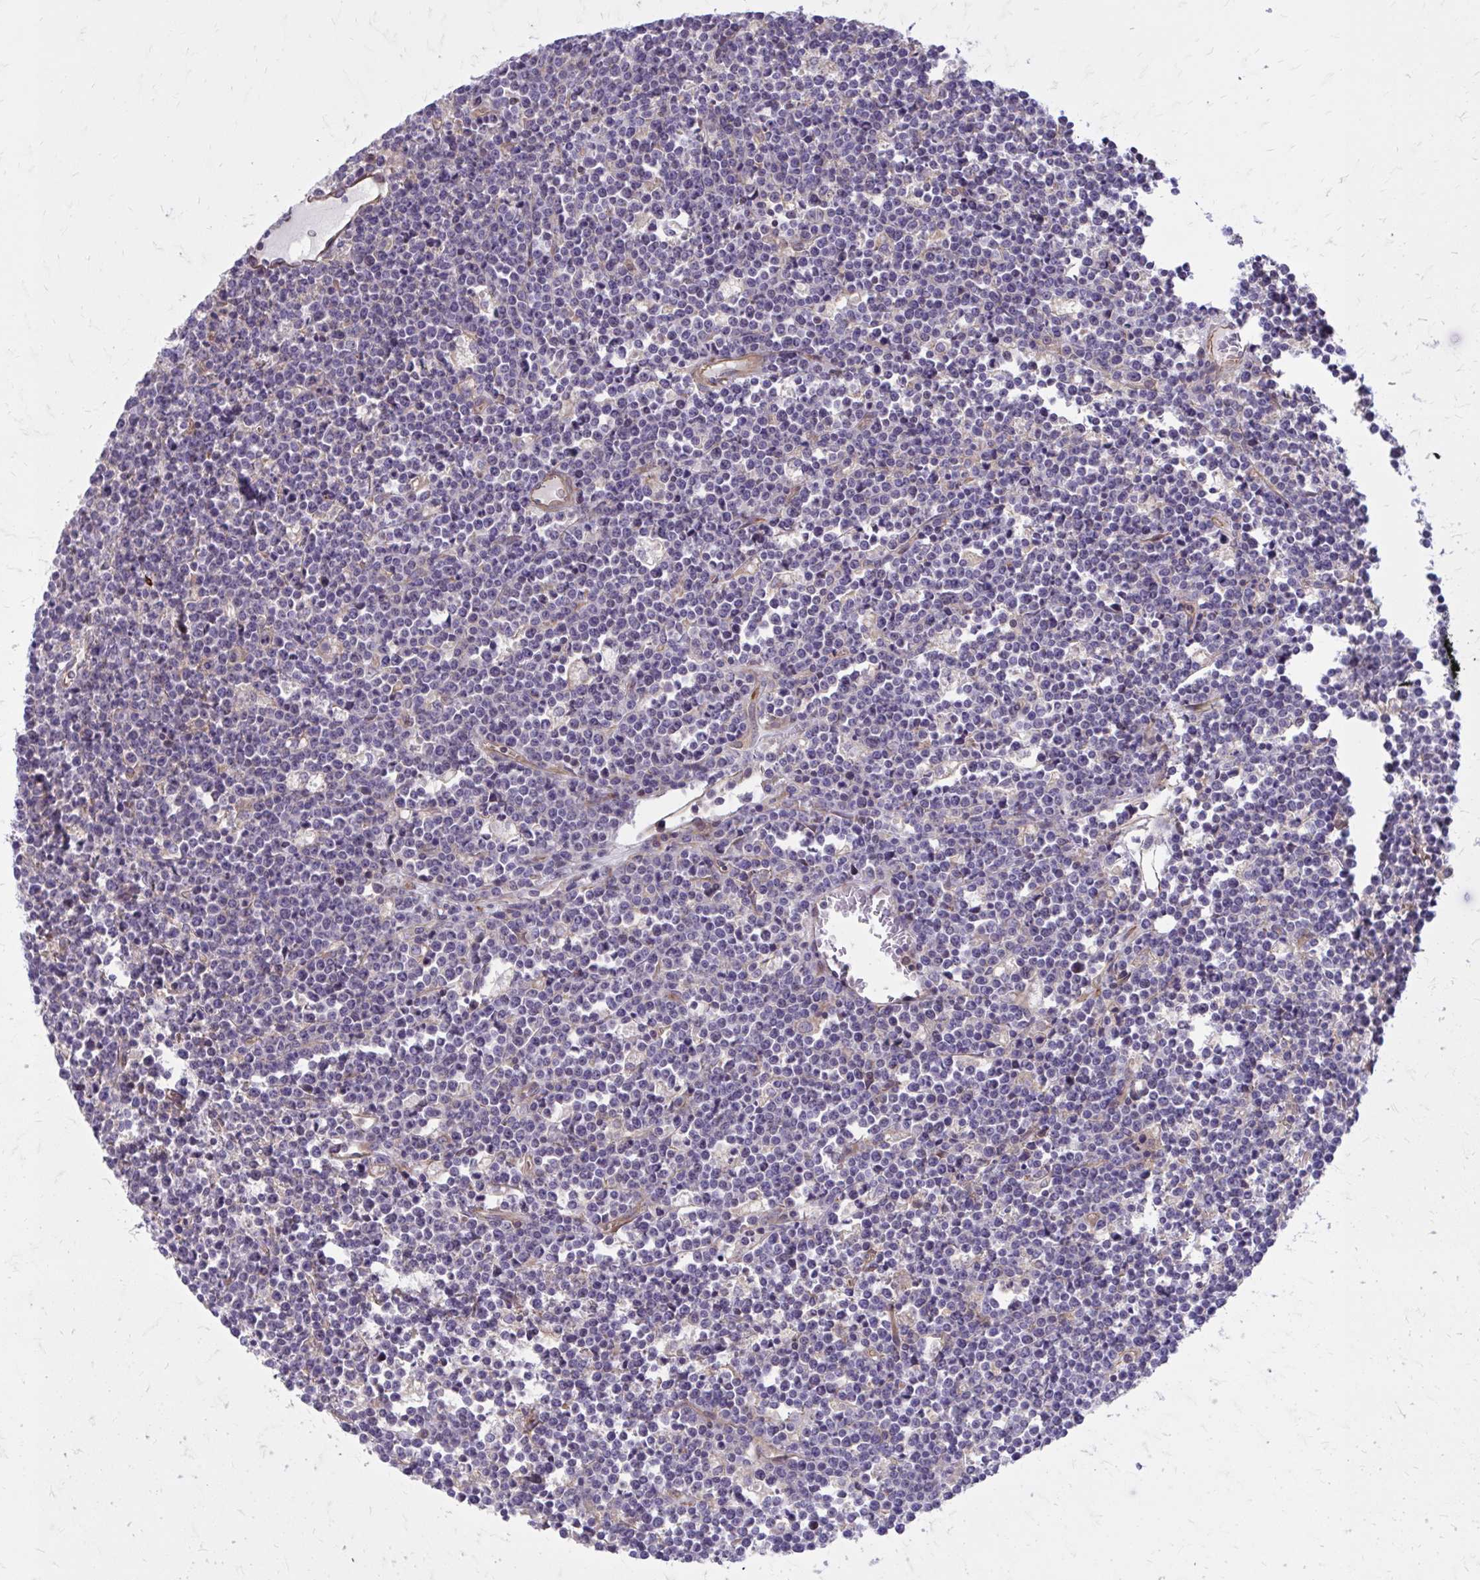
{"staining": {"intensity": "negative", "quantity": "none", "location": "none"}, "tissue": "lymphoma", "cell_type": "Tumor cells", "image_type": "cancer", "snomed": [{"axis": "morphology", "description": "Malignant lymphoma, non-Hodgkin's type, High grade"}, {"axis": "topography", "description": "Ovary"}], "caption": "Immunohistochemistry image of human high-grade malignant lymphoma, non-Hodgkin's type stained for a protein (brown), which demonstrates no staining in tumor cells.", "gene": "FAP", "patient": {"sex": "female", "age": 56}}